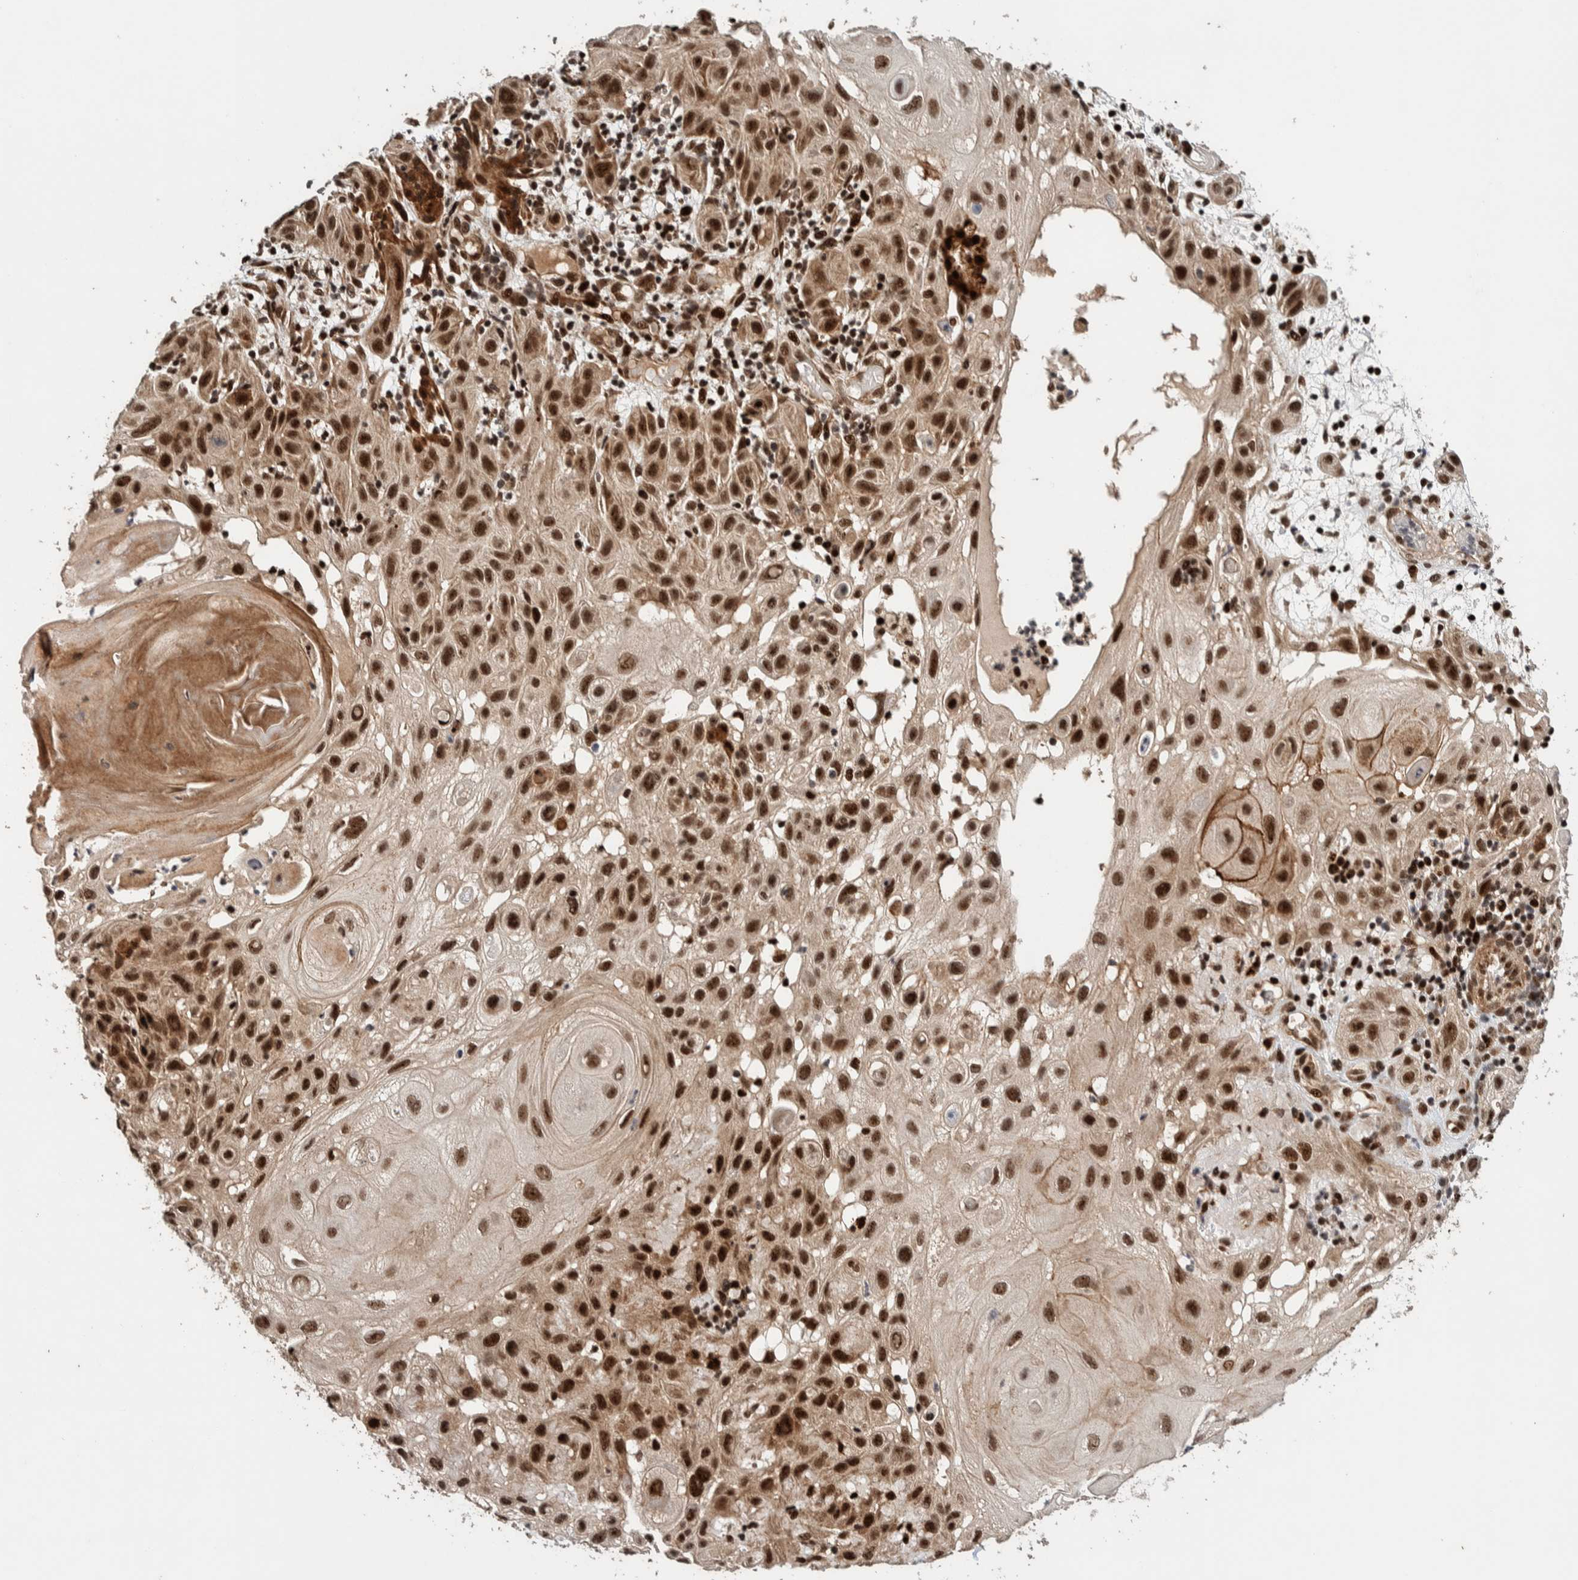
{"staining": {"intensity": "strong", "quantity": ">75%", "location": "nuclear"}, "tissue": "skin cancer", "cell_type": "Tumor cells", "image_type": "cancer", "snomed": [{"axis": "morphology", "description": "Squamous cell carcinoma, NOS"}, {"axis": "topography", "description": "Skin"}], "caption": "Immunohistochemical staining of skin squamous cell carcinoma displays high levels of strong nuclear expression in approximately >75% of tumor cells. Nuclei are stained in blue.", "gene": "CHD4", "patient": {"sex": "female", "age": 96}}